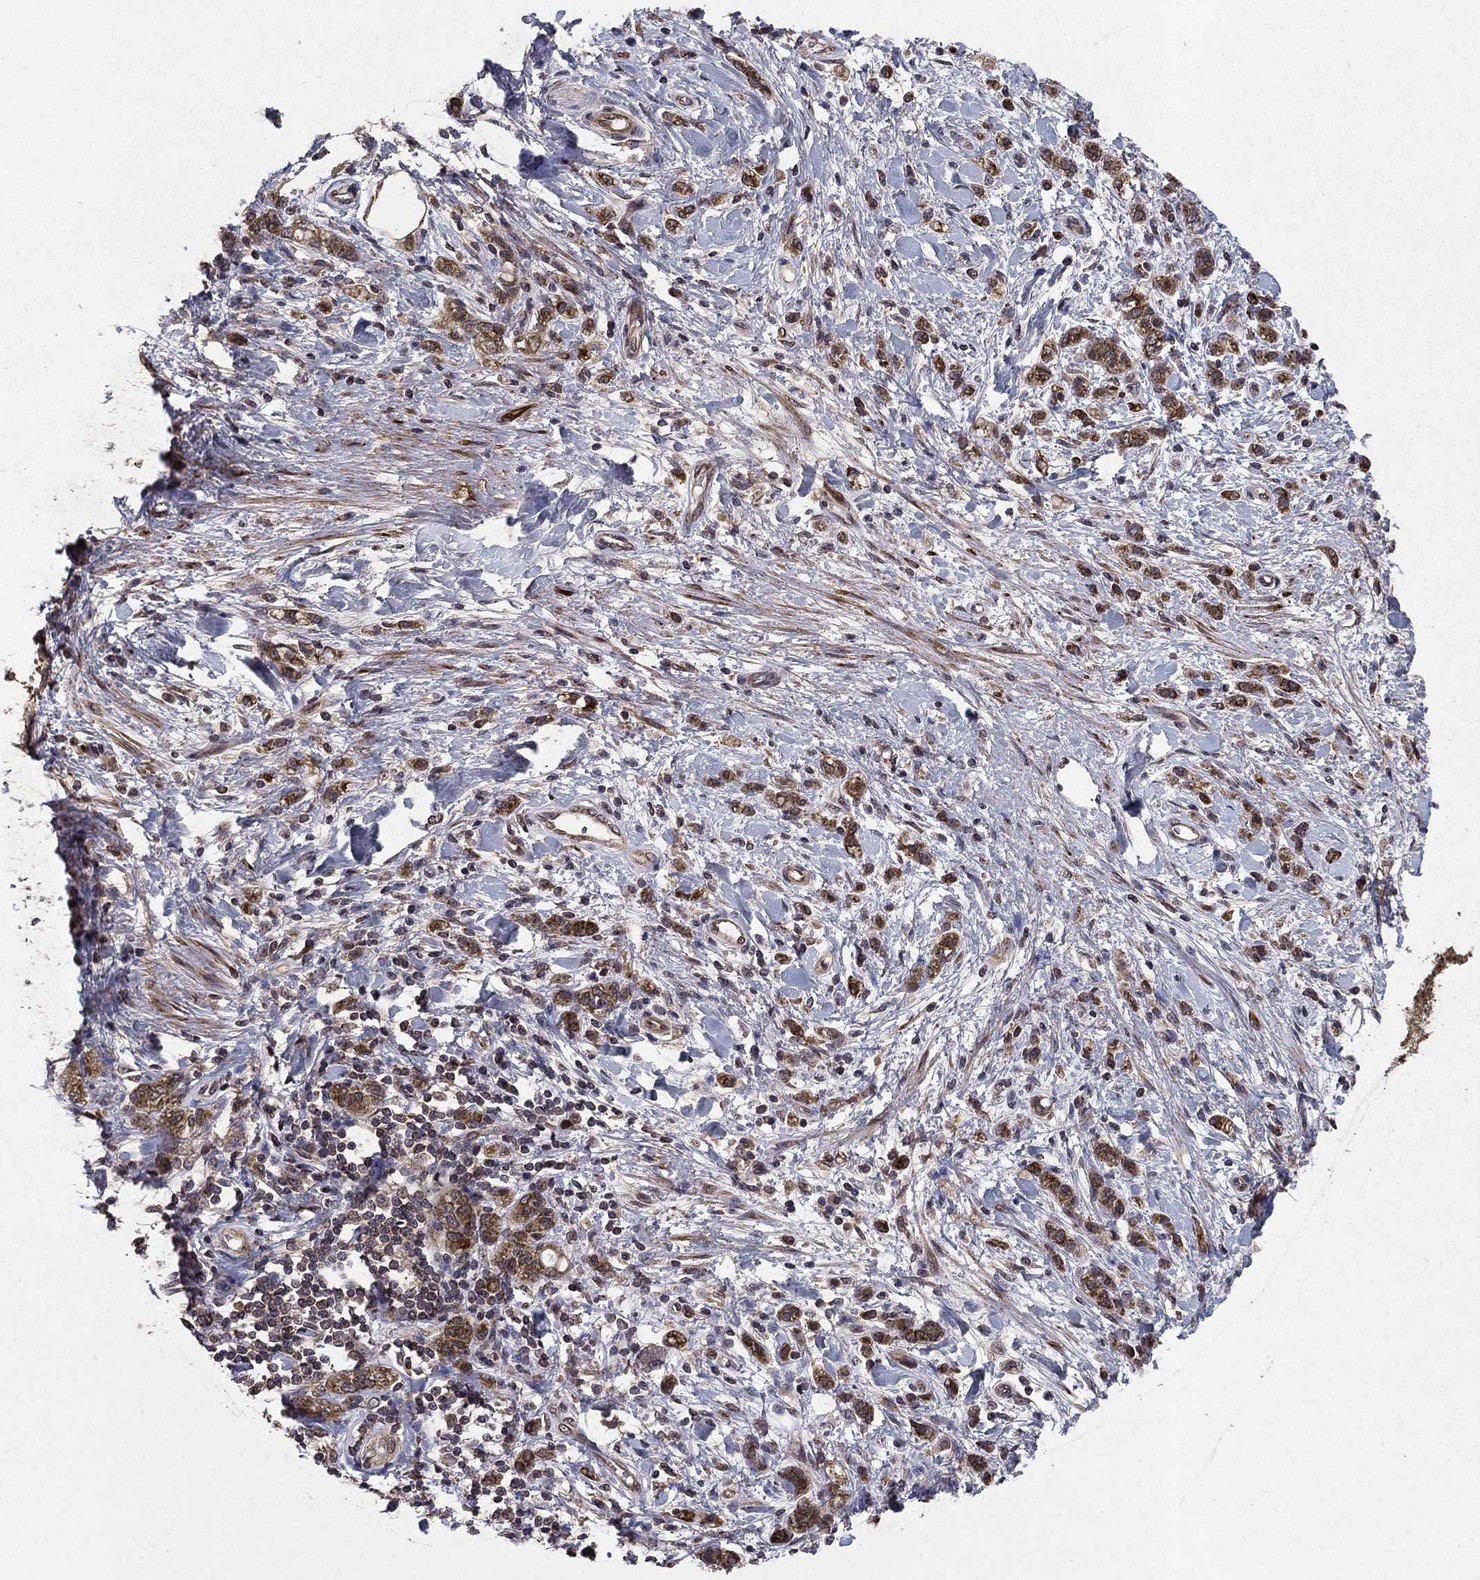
{"staining": {"intensity": "strong", "quantity": ">75%", "location": "cytoplasmic/membranous"}, "tissue": "stomach cancer", "cell_type": "Tumor cells", "image_type": "cancer", "snomed": [{"axis": "morphology", "description": "Adenocarcinoma, NOS"}, {"axis": "topography", "description": "Stomach"}], "caption": "Immunohistochemical staining of human stomach cancer demonstrates high levels of strong cytoplasmic/membranous positivity in about >75% of tumor cells.", "gene": "DHRS1", "patient": {"sex": "male", "age": 77}}